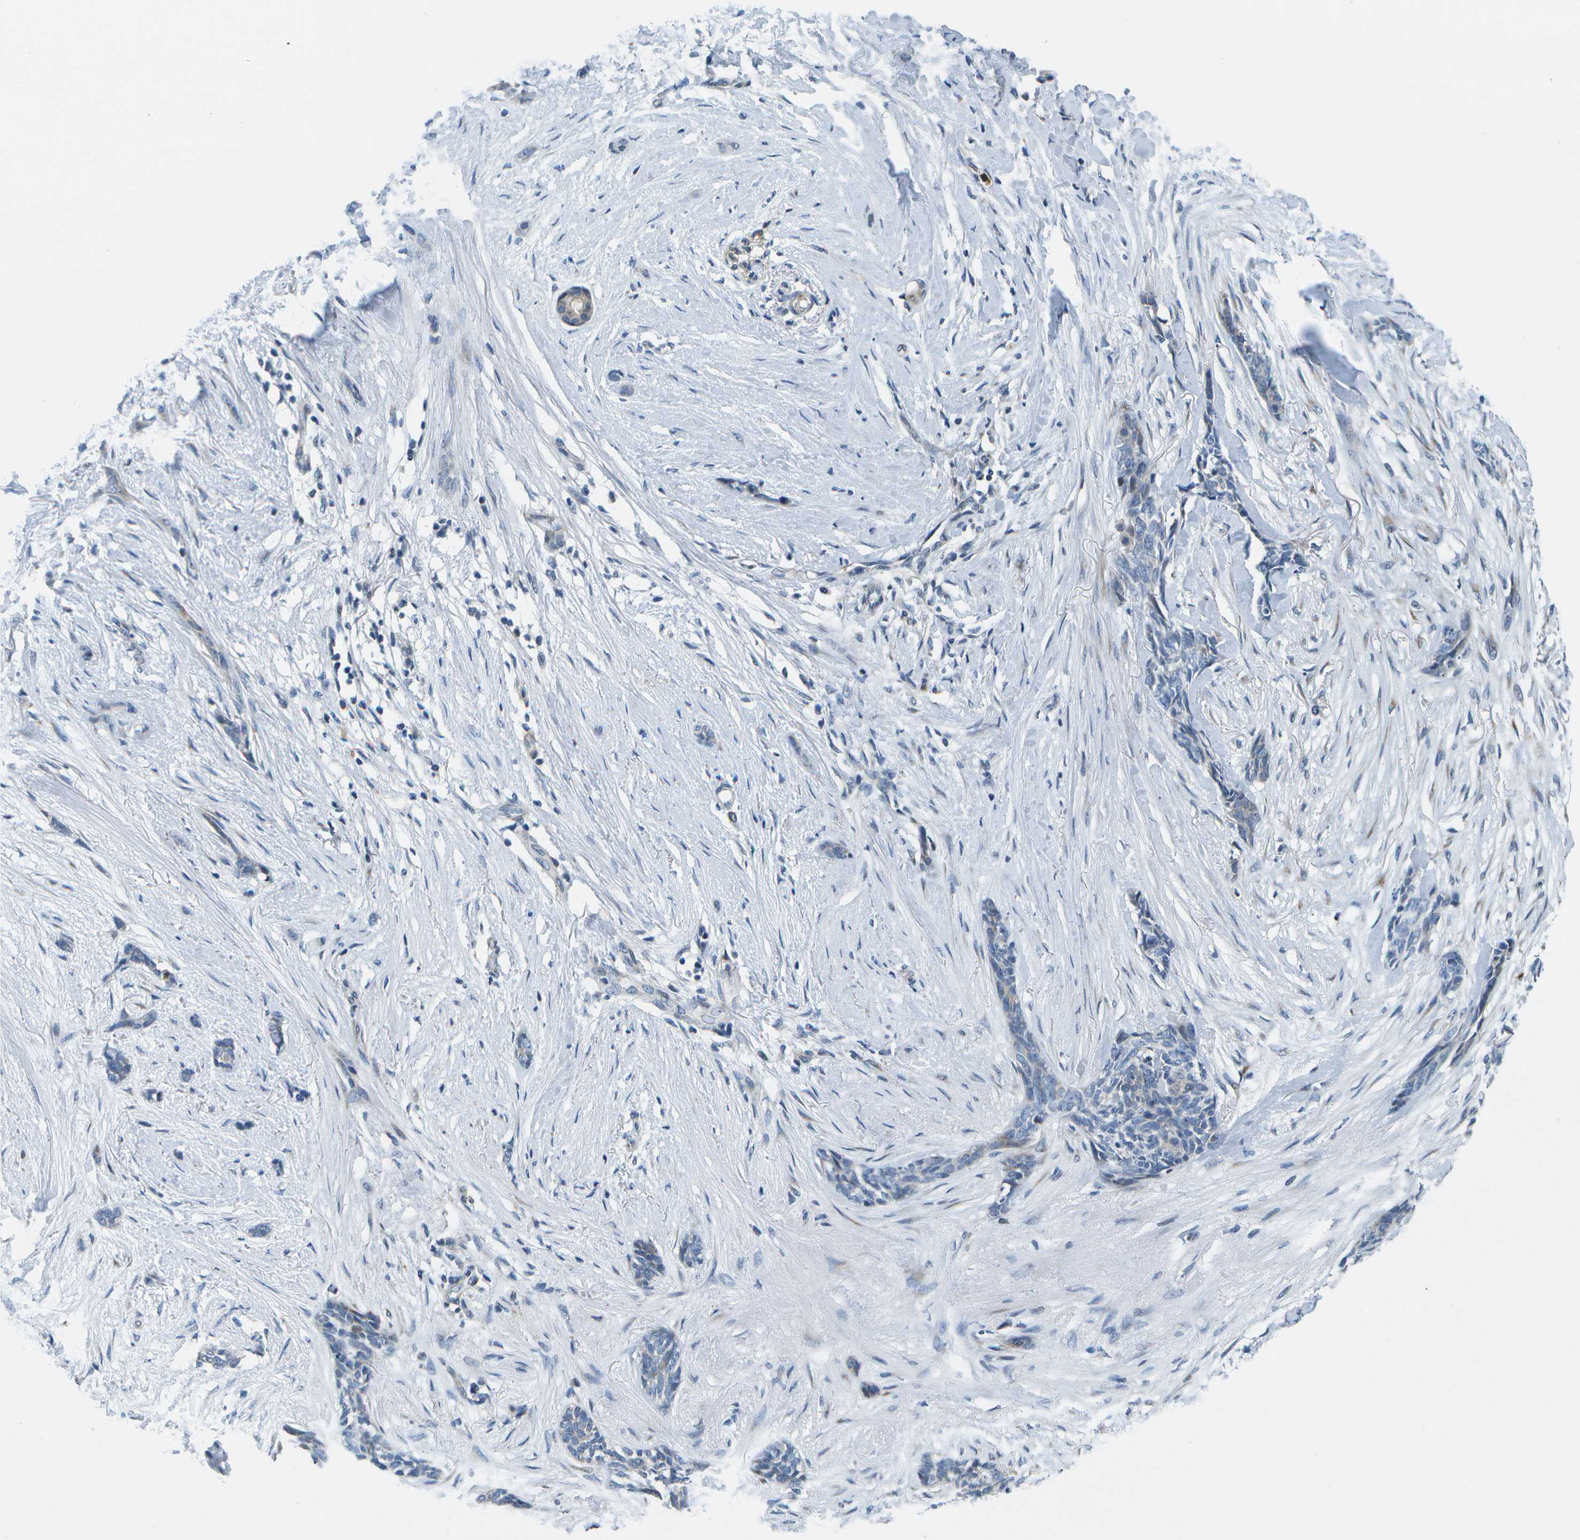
{"staining": {"intensity": "negative", "quantity": "none", "location": "none"}, "tissue": "skin cancer", "cell_type": "Tumor cells", "image_type": "cancer", "snomed": [{"axis": "morphology", "description": "Basal cell carcinoma"}, {"axis": "morphology", "description": "Adnexal tumor, benign"}, {"axis": "topography", "description": "Skin"}], "caption": "High magnification brightfield microscopy of skin cancer stained with DAB (brown) and counterstained with hematoxylin (blue): tumor cells show no significant positivity.", "gene": "GALNT15", "patient": {"sex": "female", "age": 42}}